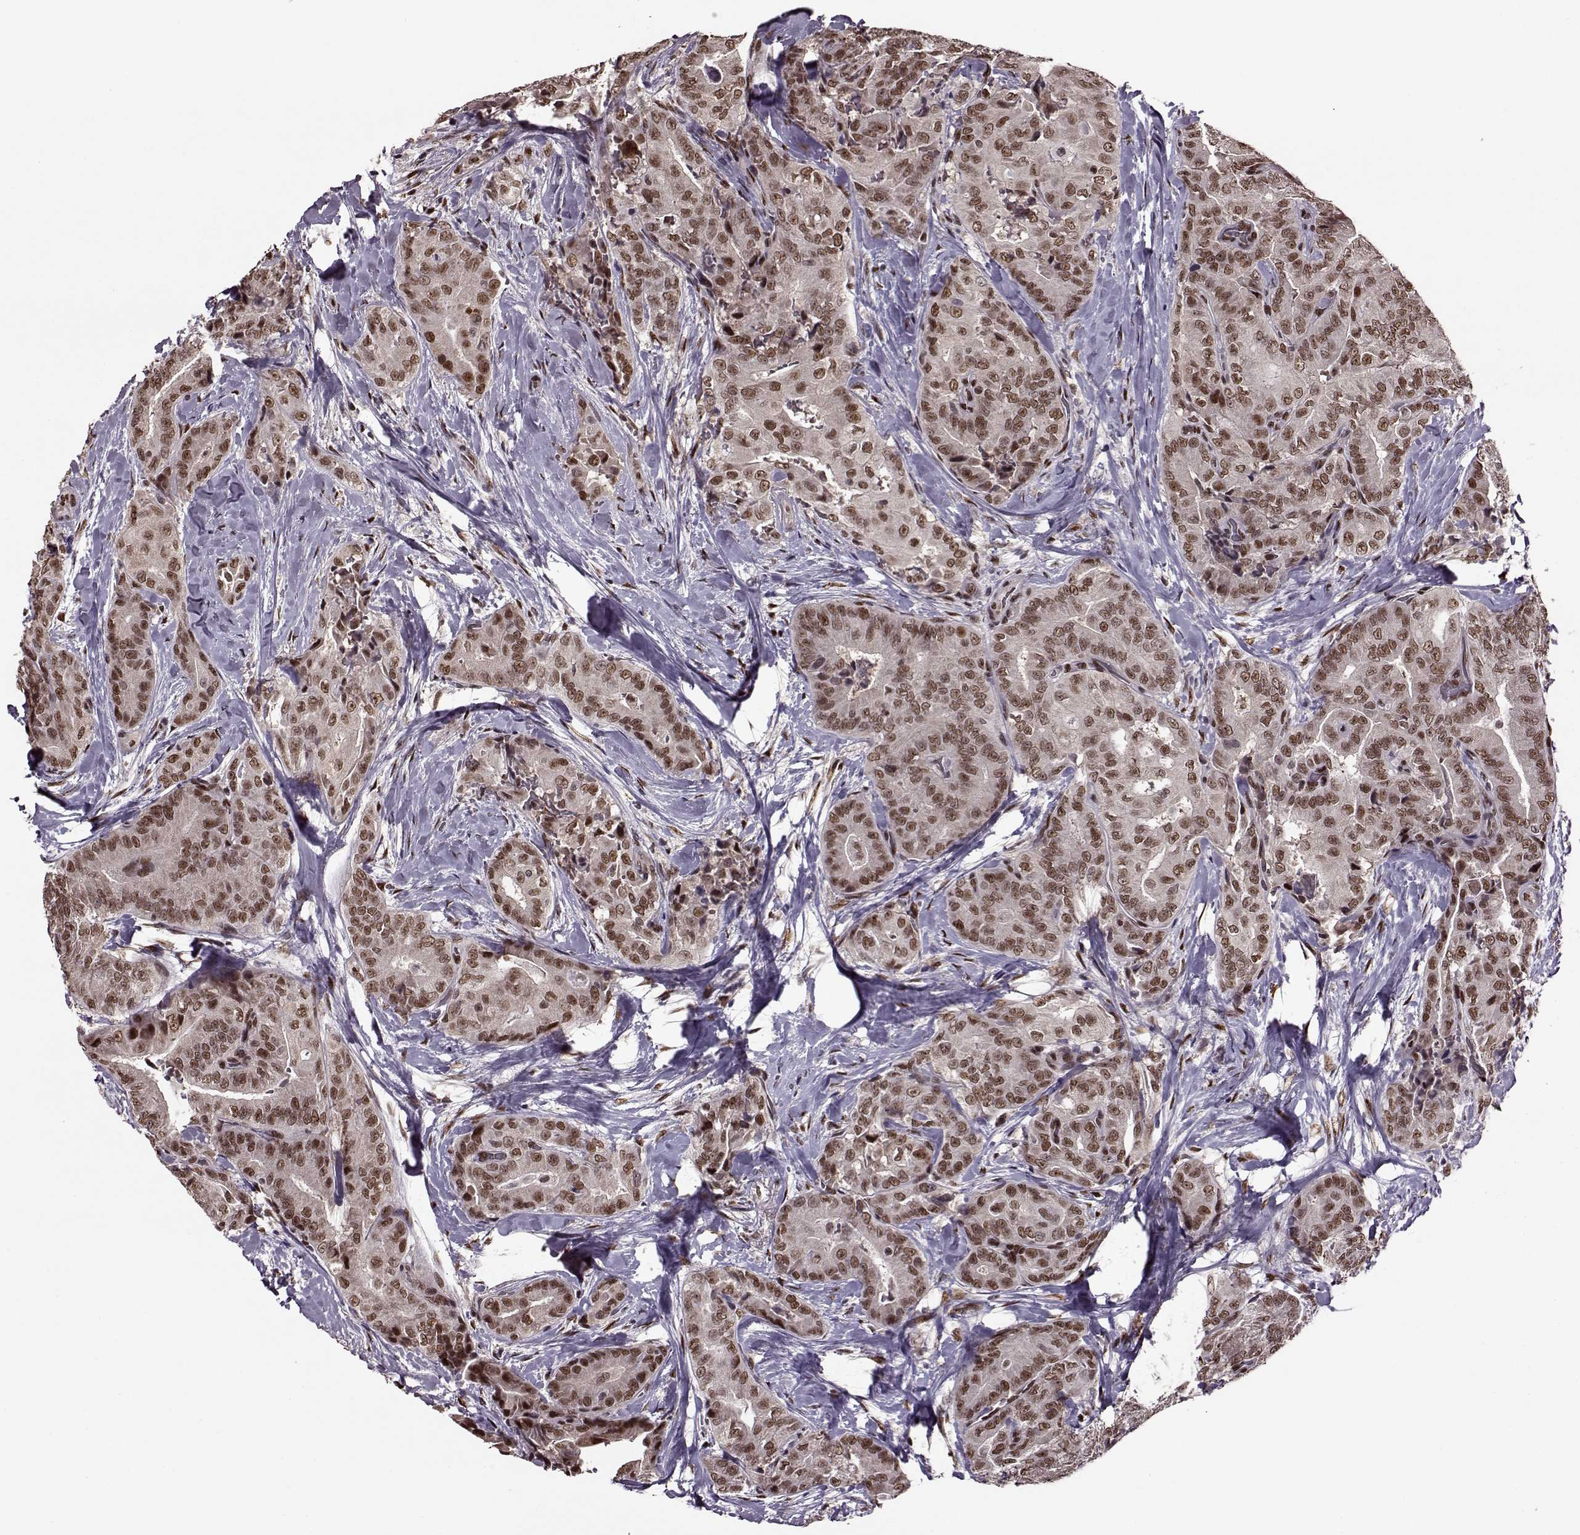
{"staining": {"intensity": "moderate", "quantity": ">75%", "location": "nuclear"}, "tissue": "thyroid cancer", "cell_type": "Tumor cells", "image_type": "cancer", "snomed": [{"axis": "morphology", "description": "Papillary adenocarcinoma, NOS"}, {"axis": "topography", "description": "Thyroid gland"}], "caption": "Immunohistochemistry image of human thyroid cancer stained for a protein (brown), which reveals medium levels of moderate nuclear positivity in approximately >75% of tumor cells.", "gene": "FTO", "patient": {"sex": "male", "age": 61}}